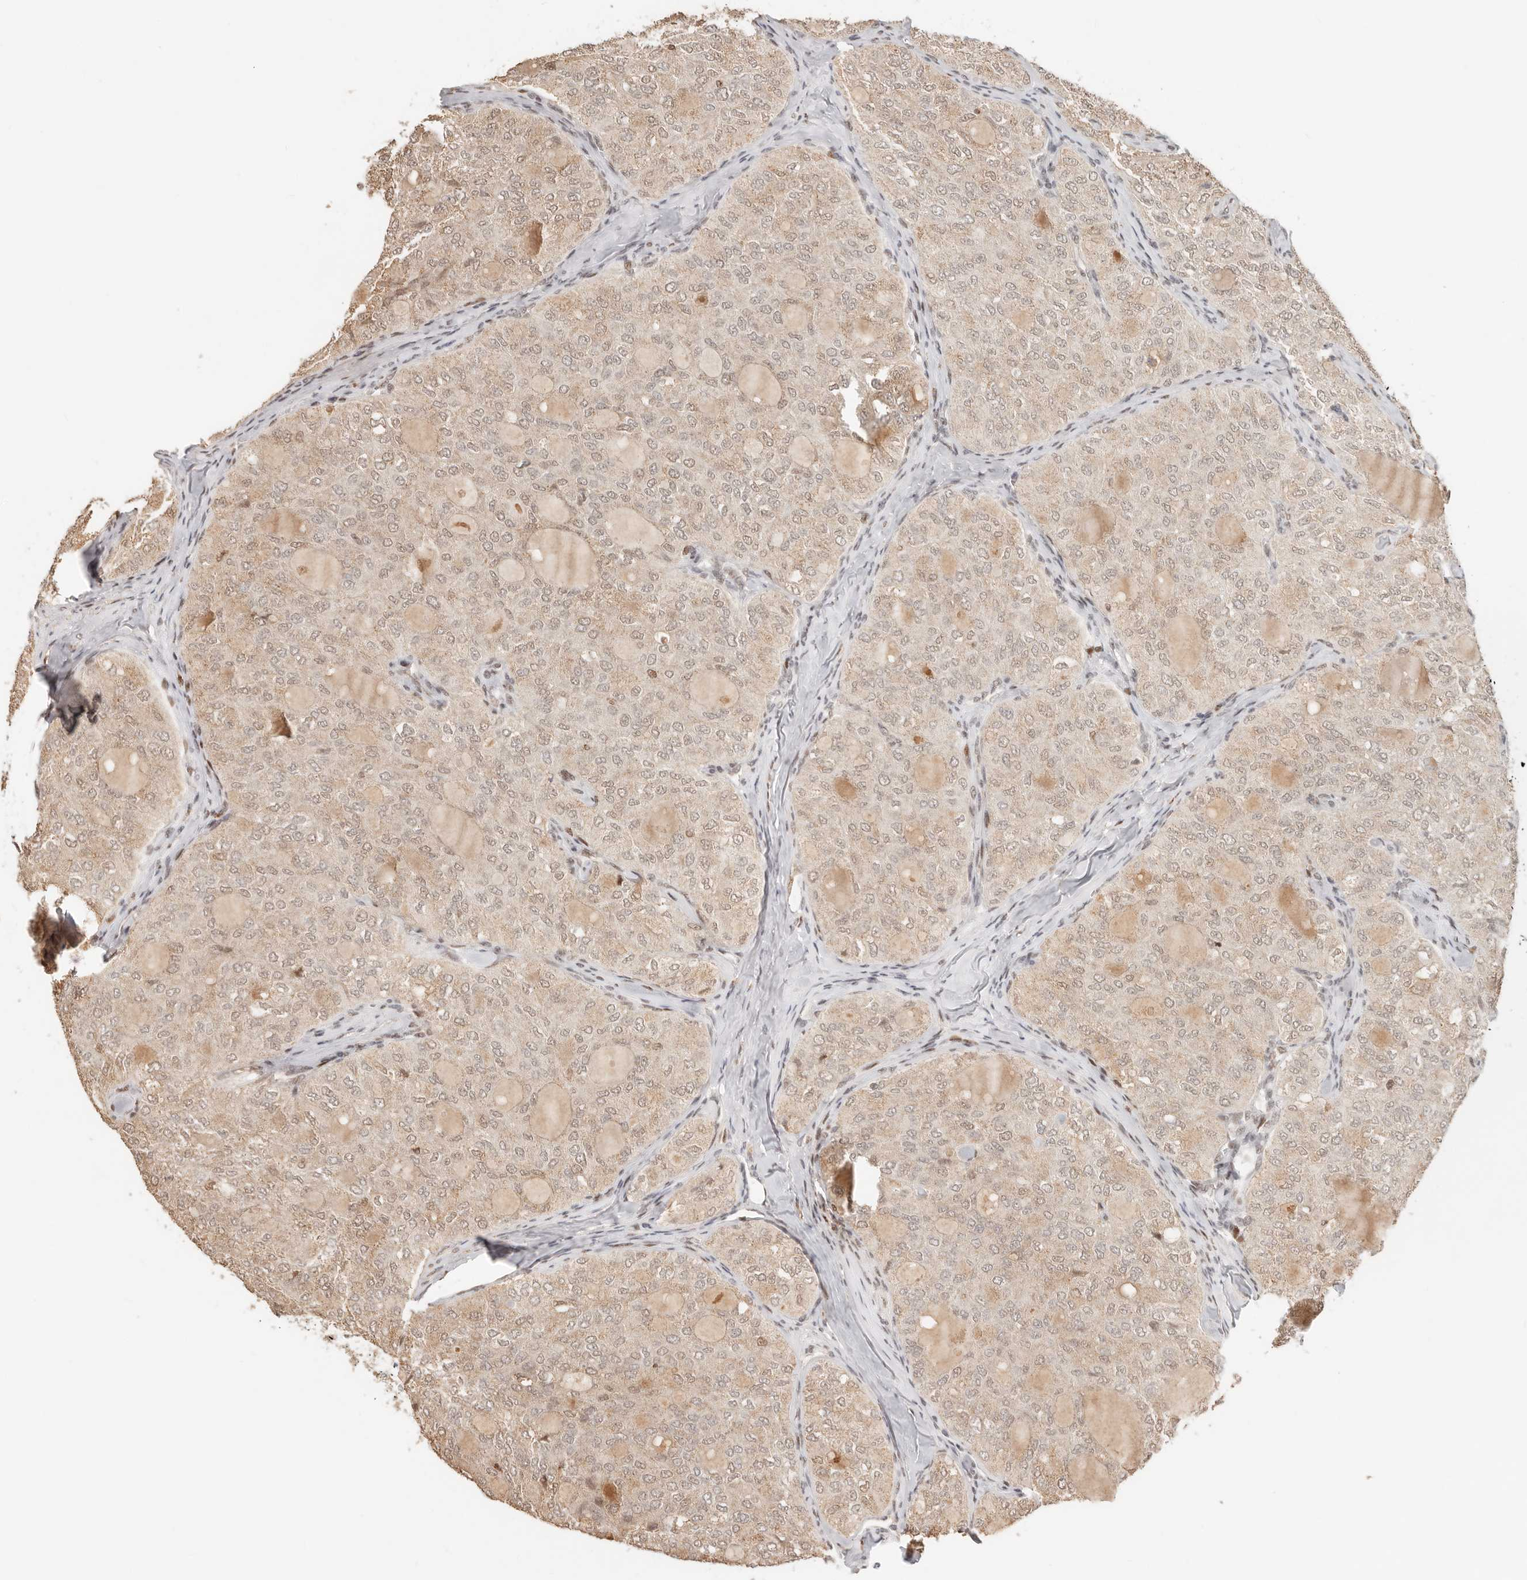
{"staining": {"intensity": "weak", "quantity": "25%-75%", "location": "nuclear"}, "tissue": "thyroid cancer", "cell_type": "Tumor cells", "image_type": "cancer", "snomed": [{"axis": "morphology", "description": "Follicular adenoma carcinoma, NOS"}, {"axis": "topography", "description": "Thyroid gland"}], "caption": "A high-resolution histopathology image shows immunohistochemistry (IHC) staining of thyroid cancer, which shows weak nuclear positivity in about 25%-75% of tumor cells. (Brightfield microscopy of DAB IHC at high magnification).", "gene": "NPAS2", "patient": {"sex": "male", "age": 75}}